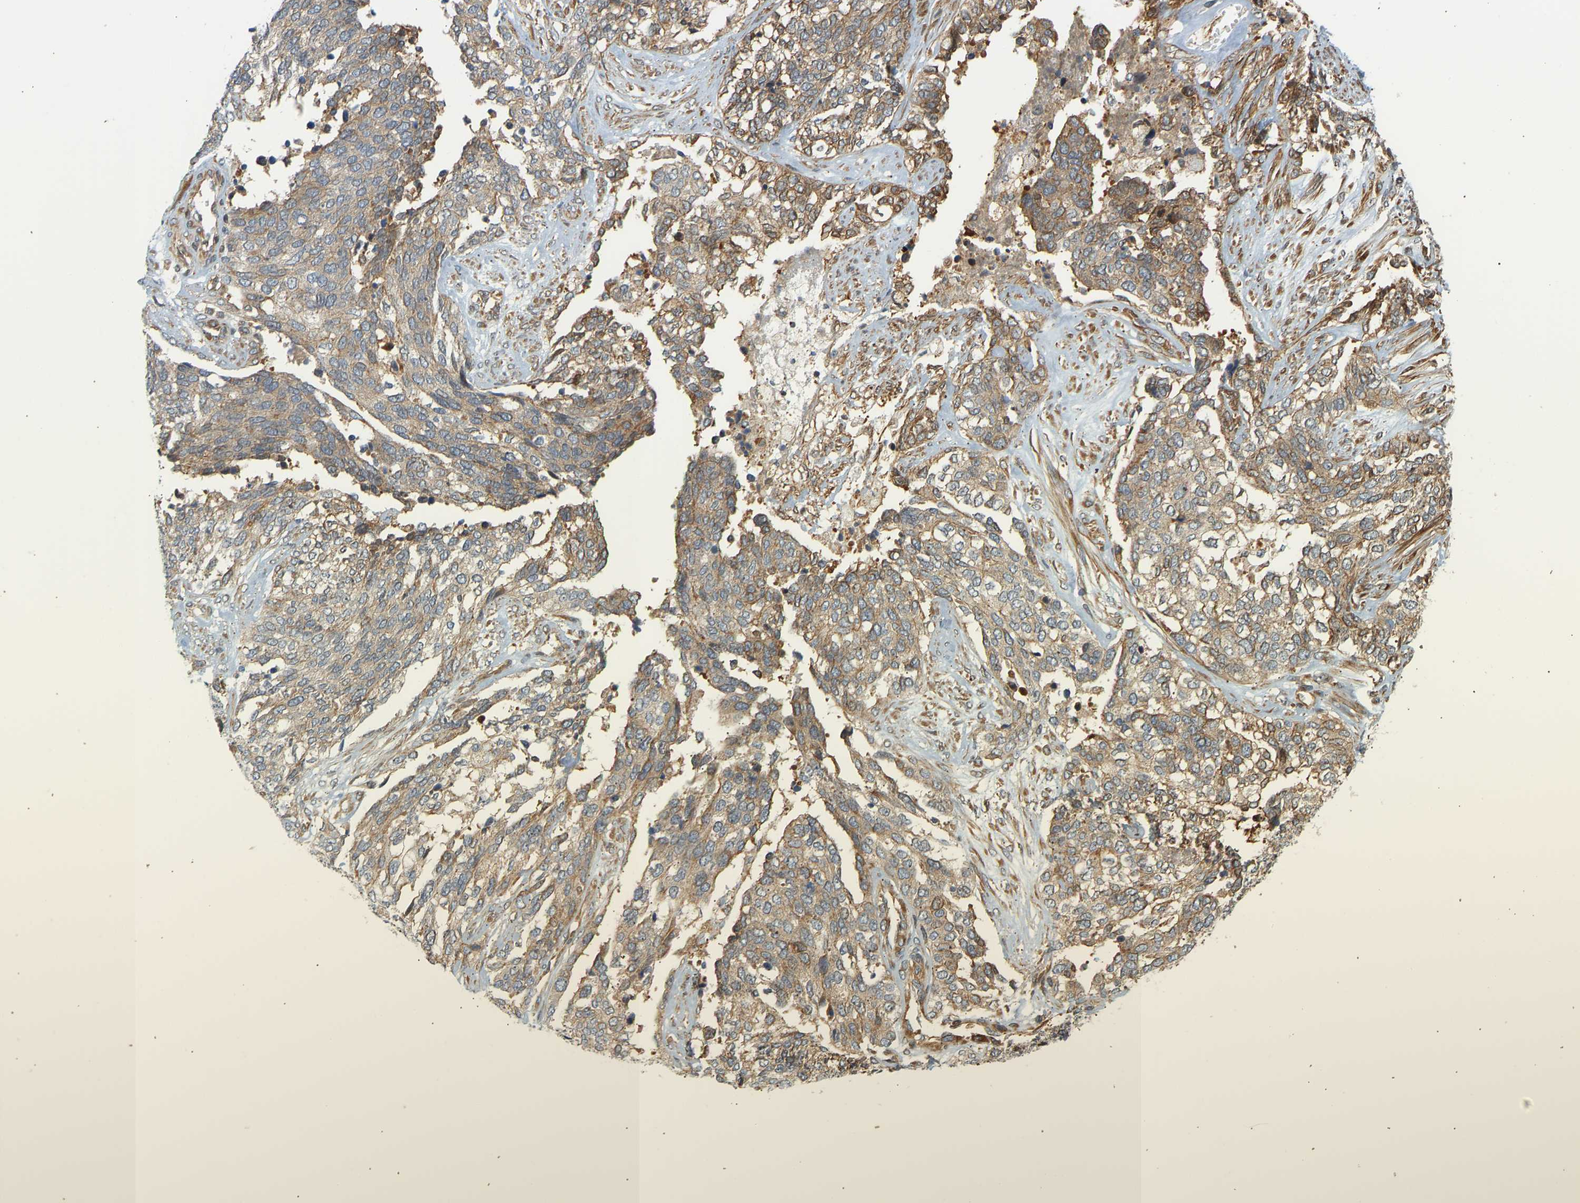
{"staining": {"intensity": "moderate", "quantity": ">75%", "location": "cytoplasmic/membranous"}, "tissue": "ovarian cancer", "cell_type": "Tumor cells", "image_type": "cancer", "snomed": [{"axis": "morphology", "description": "Cystadenocarcinoma, serous, NOS"}, {"axis": "topography", "description": "Ovary"}], "caption": "Brown immunohistochemical staining in ovarian cancer shows moderate cytoplasmic/membranous expression in approximately >75% of tumor cells.", "gene": "CEP57", "patient": {"sex": "female", "age": 44}}